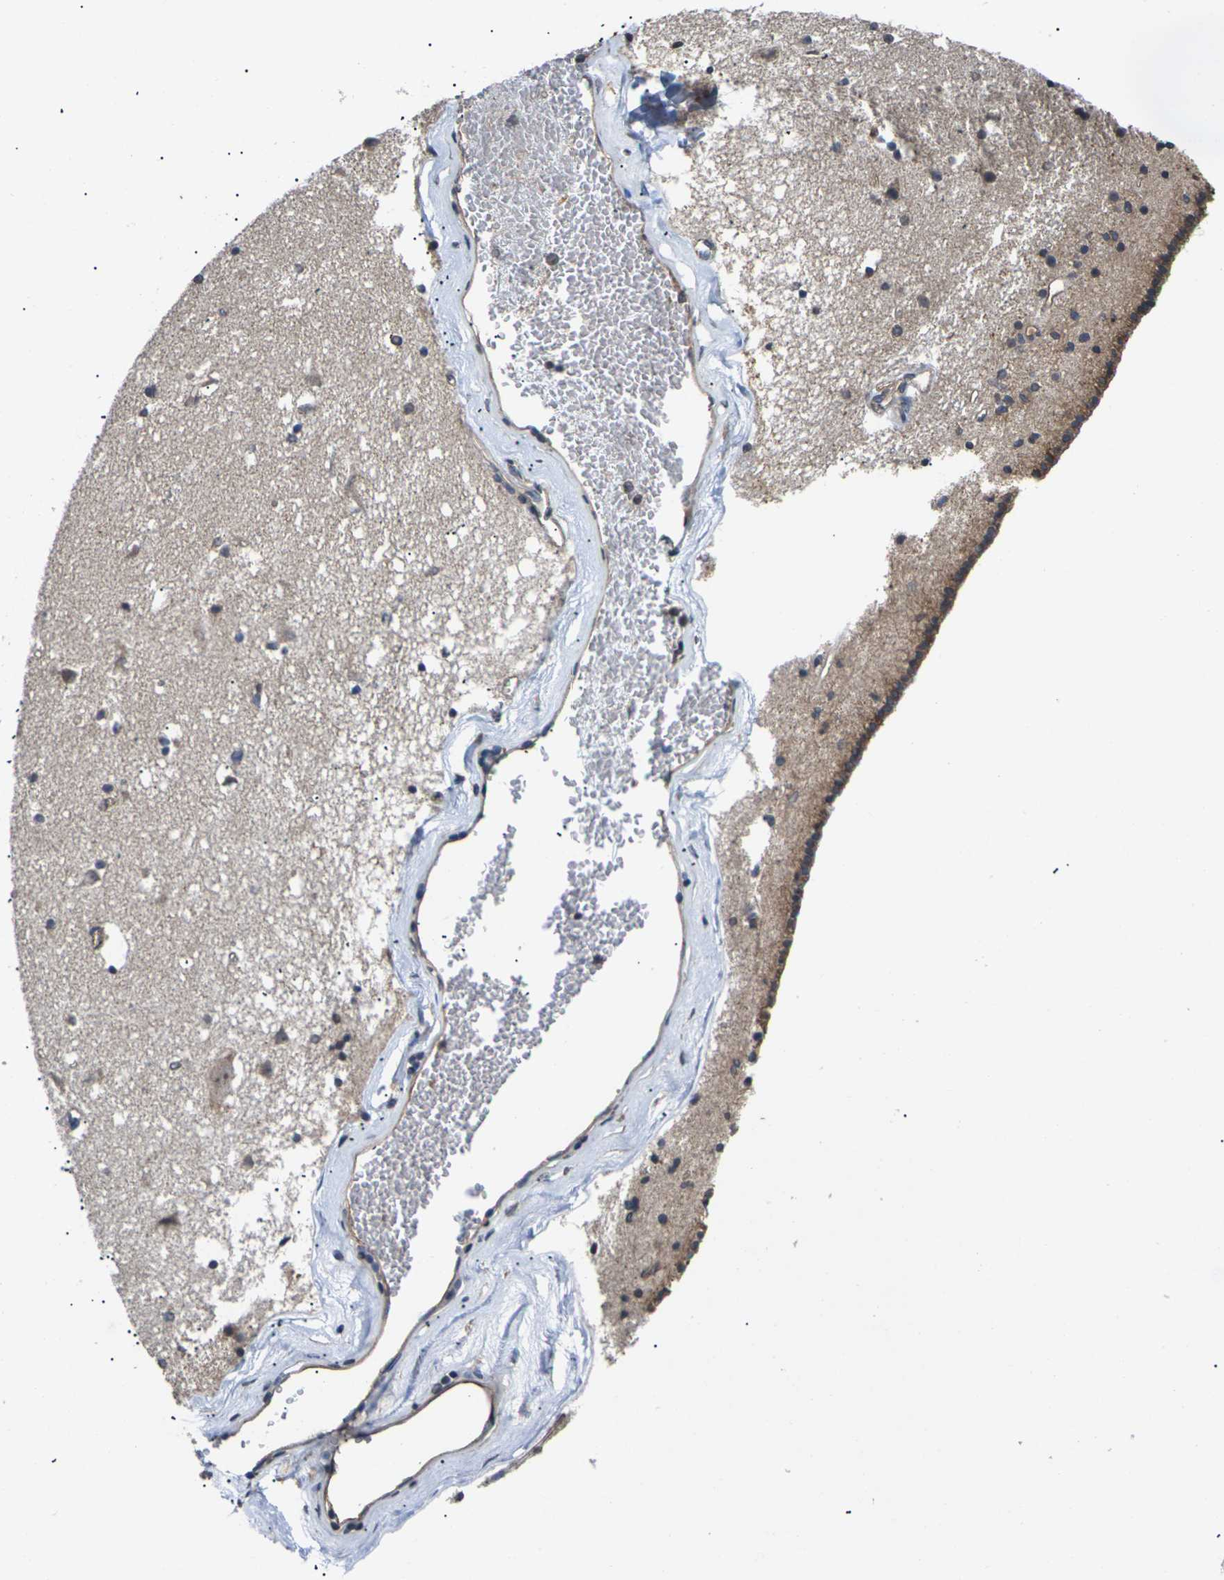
{"staining": {"intensity": "weak", "quantity": "<25%", "location": "cytoplasmic/membranous"}, "tissue": "caudate", "cell_type": "Glial cells", "image_type": "normal", "snomed": [{"axis": "morphology", "description": "Normal tissue, NOS"}, {"axis": "topography", "description": "Lateral ventricle wall"}], "caption": "An image of human caudate is negative for staining in glial cells. (IHC, brightfield microscopy, high magnification).", "gene": "DKK2", "patient": {"sex": "male", "age": 45}}